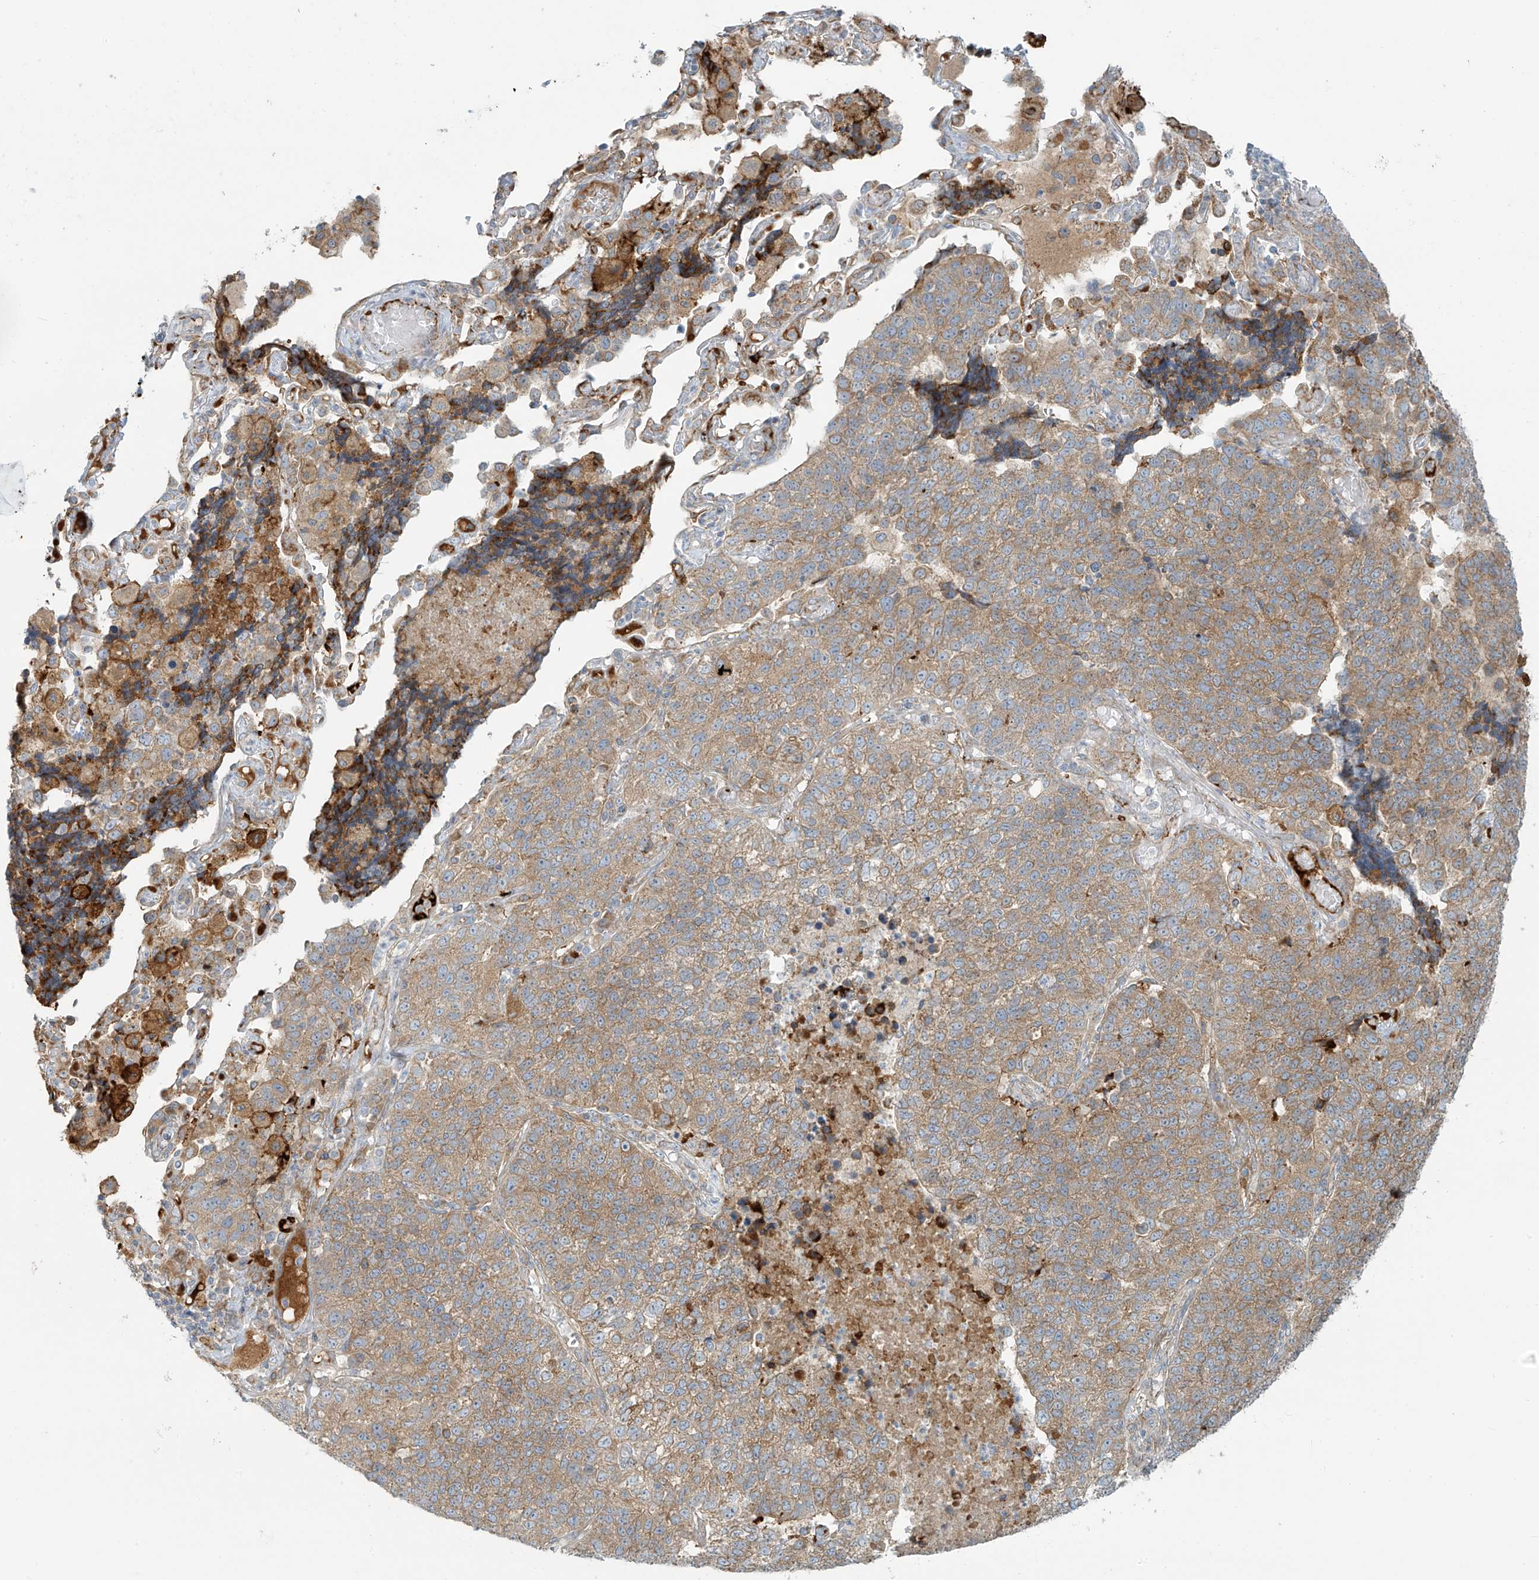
{"staining": {"intensity": "moderate", "quantity": "25%-75%", "location": "cytoplasmic/membranous"}, "tissue": "lung cancer", "cell_type": "Tumor cells", "image_type": "cancer", "snomed": [{"axis": "morphology", "description": "Adenocarcinoma, NOS"}, {"axis": "topography", "description": "Lung"}], "caption": "High-power microscopy captured an immunohistochemistry (IHC) photomicrograph of lung cancer, revealing moderate cytoplasmic/membranous positivity in approximately 25%-75% of tumor cells.", "gene": "LZTS3", "patient": {"sex": "male", "age": 49}}